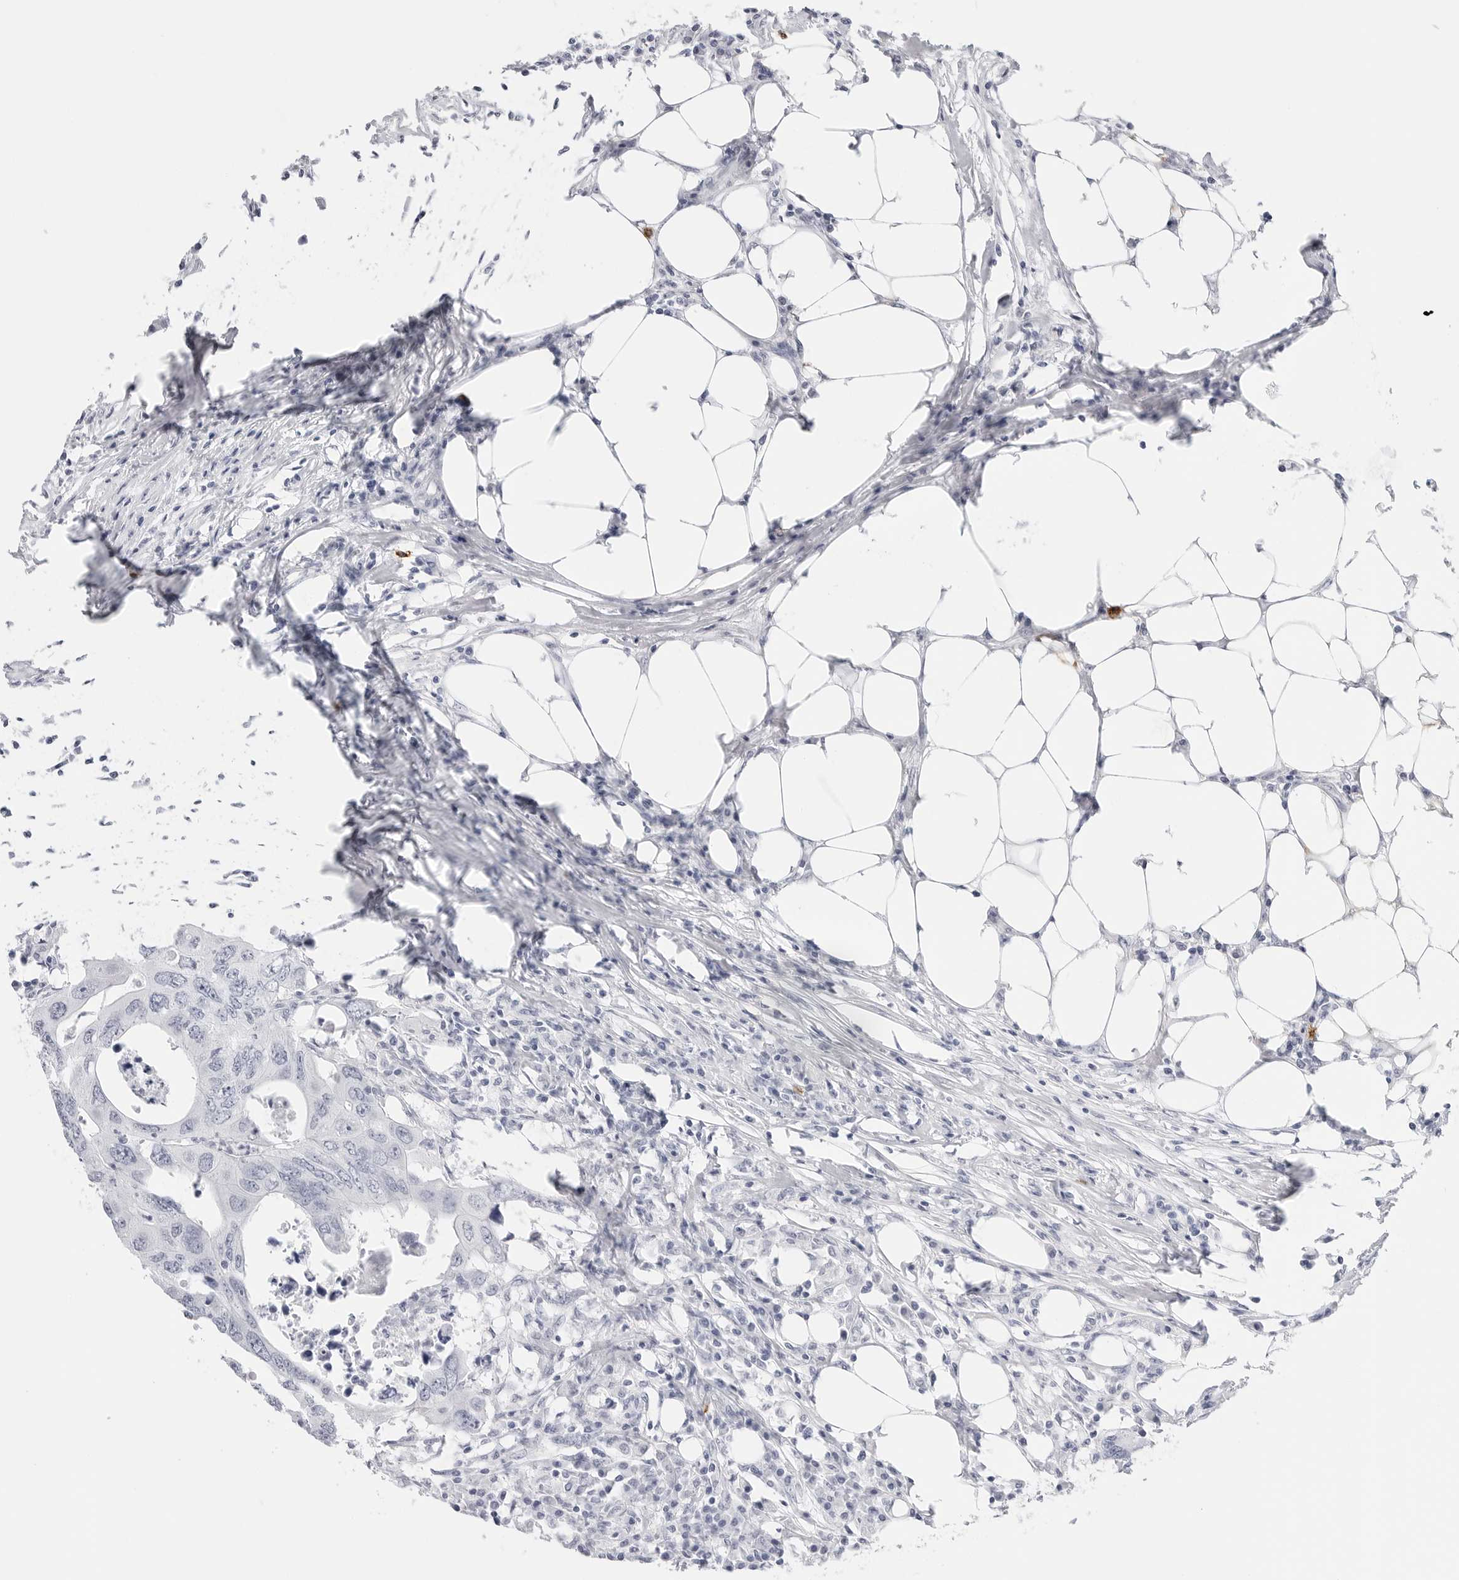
{"staining": {"intensity": "negative", "quantity": "none", "location": "none"}, "tissue": "colorectal cancer", "cell_type": "Tumor cells", "image_type": "cancer", "snomed": [{"axis": "morphology", "description": "Adenocarcinoma, NOS"}, {"axis": "topography", "description": "Colon"}], "caption": "Immunohistochemistry (IHC) histopathology image of adenocarcinoma (colorectal) stained for a protein (brown), which shows no staining in tumor cells. (Immunohistochemistry (IHC), brightfield microscopy, high magnification).", "gene": "HSPB7", "patient": {"sex": "male", "age": 71}}